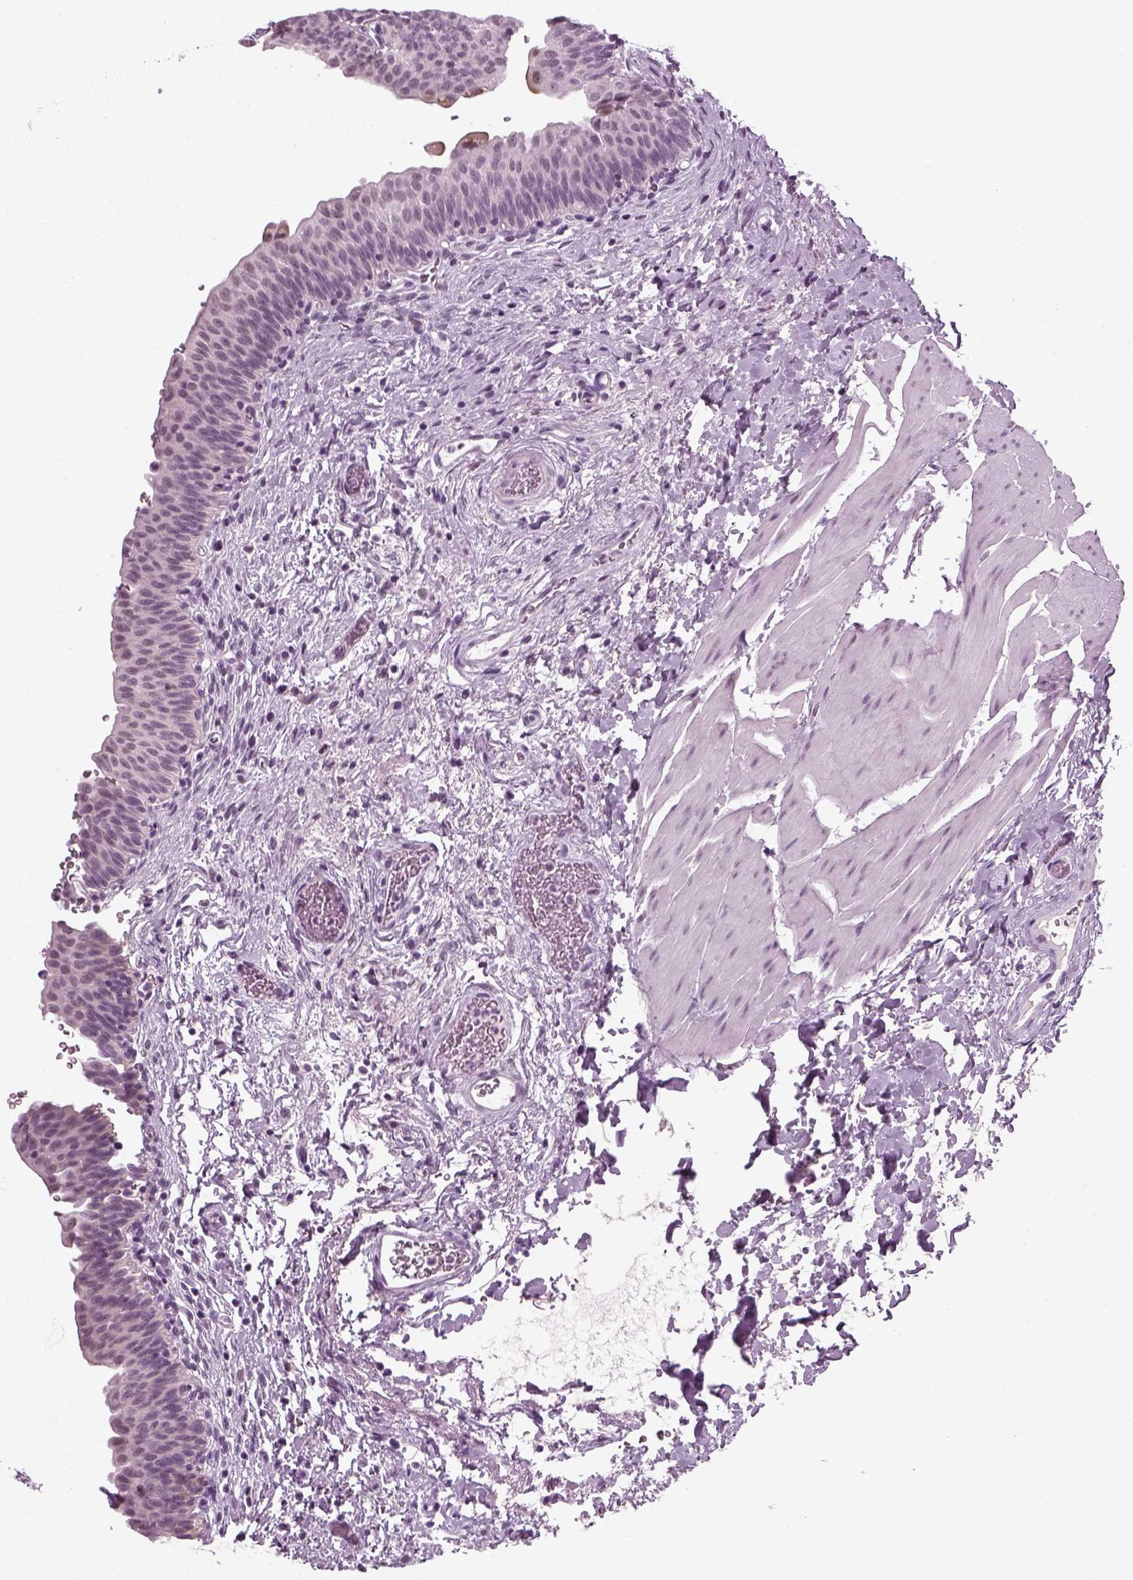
{"staining": {"intensity": "moderate", "quantity": "25%-75%", "location": "cytoplasmic/membranous"}, "tissue": "urinary bladder", "cell_type": "Urothelial cells", "image_type": "normal", "snomed": [{"axis": "morphology", "description": "Normal tissue, NOS"}, {"axis": "topography", "description": "Urinary bladder"}], "caption": "Urothelial cells demonstrate medium levels of moderate cytoplasmic/membranous positivity in approximately 25%-75% of cells in normal human urinary bladder. (IHC, brightfield microscopy, high magnification).", "gene": "KRT75", "patient": {"sex": "male", "age": 56}}